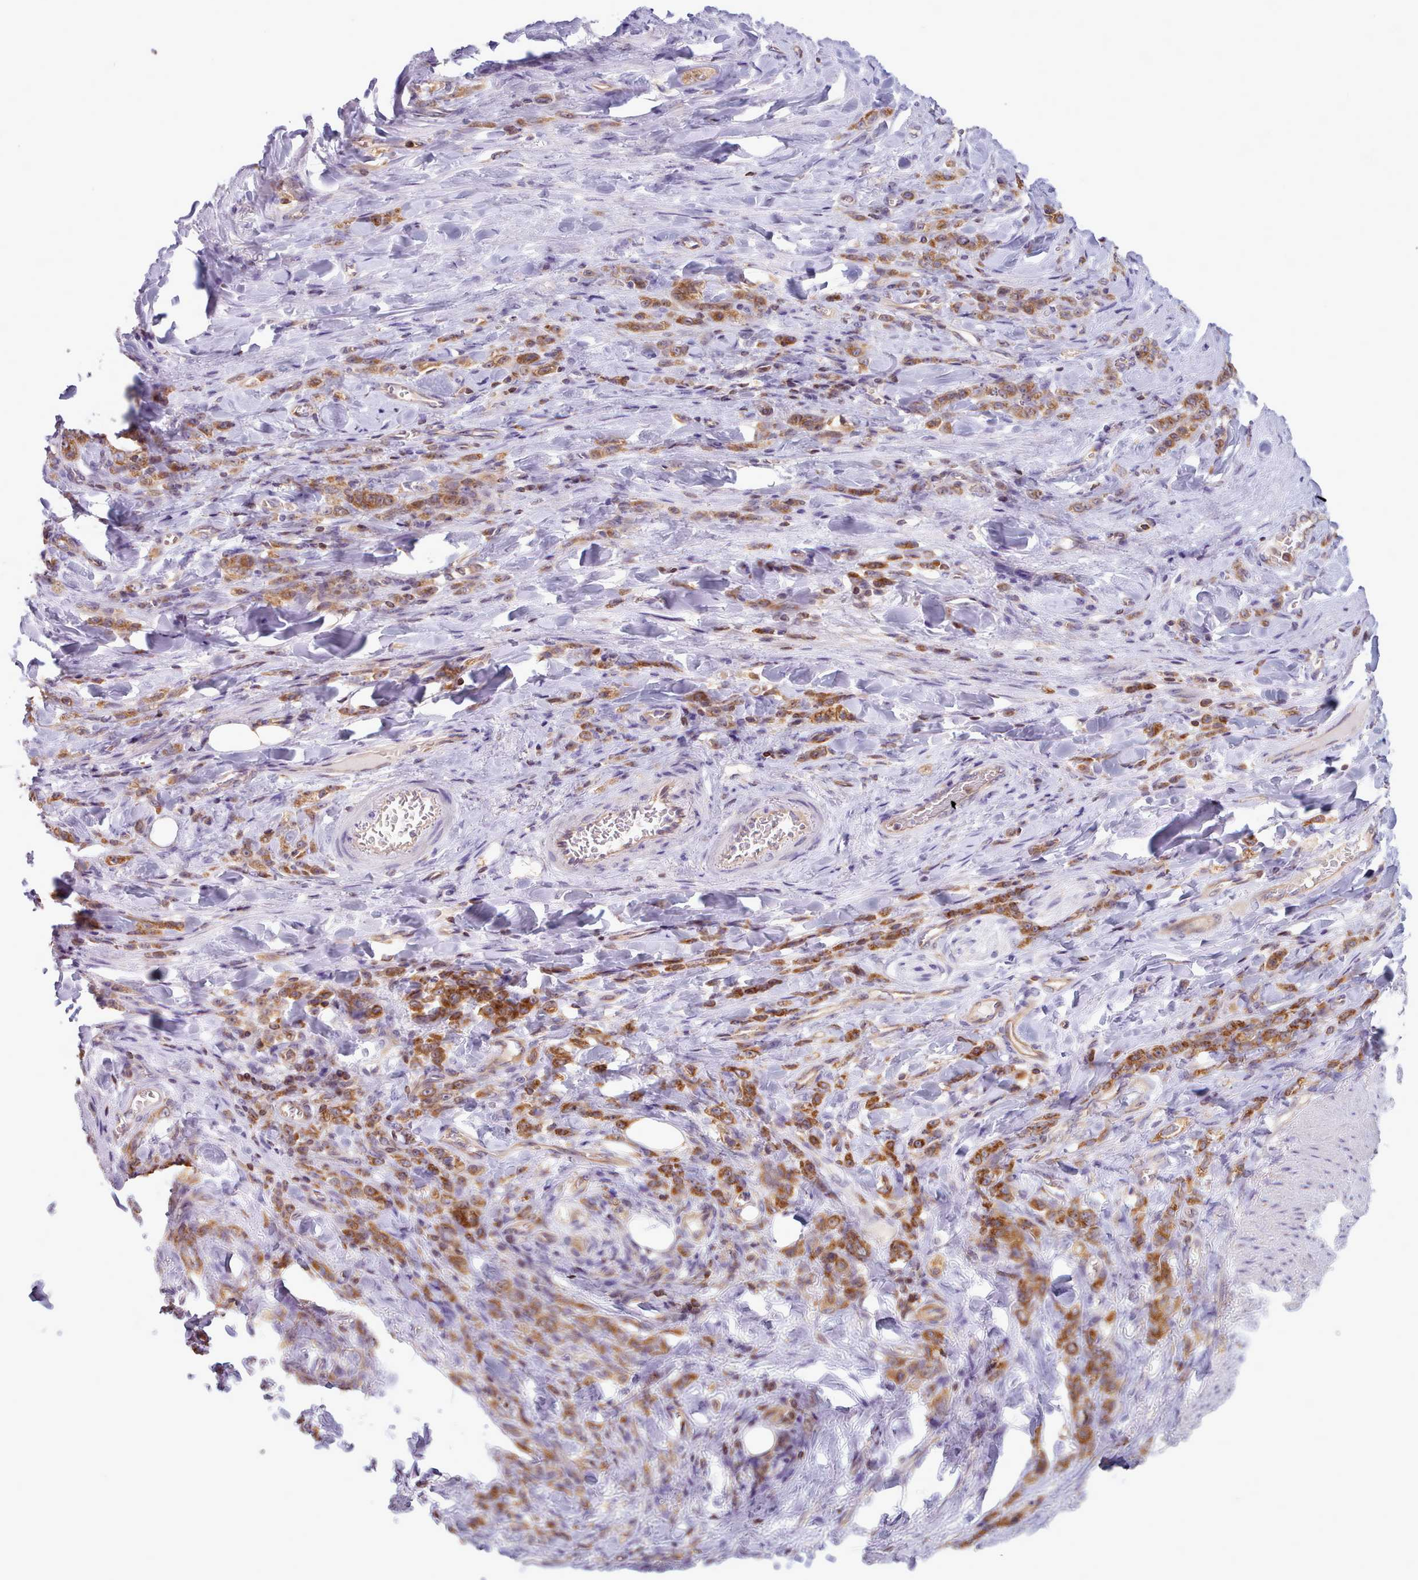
{"staining": {"intensity": "moderate", "quantity": ">75%", "location": "cytoplasmic/membranous"}, "tissue": "stomach cancer", "cell_type": "Tumor cells", "image_type": "cancer", "snomed": [{"axis": "morphology", "description": "Normal tissue, NOS"}, {"axis": "morphology", "description": "Adenocarcinoma, NOS"}, {"axis": "topography", "description": "Stomach"}], "caption": "Stomach adenocarcinoma stained for a protein (brown) reveals moderate cytoplasmic/membranous positive positivity in approximately >75% of tumor cells.", "gene": "CRYBG1", "patient": {"sex": "male", "age": 82}}